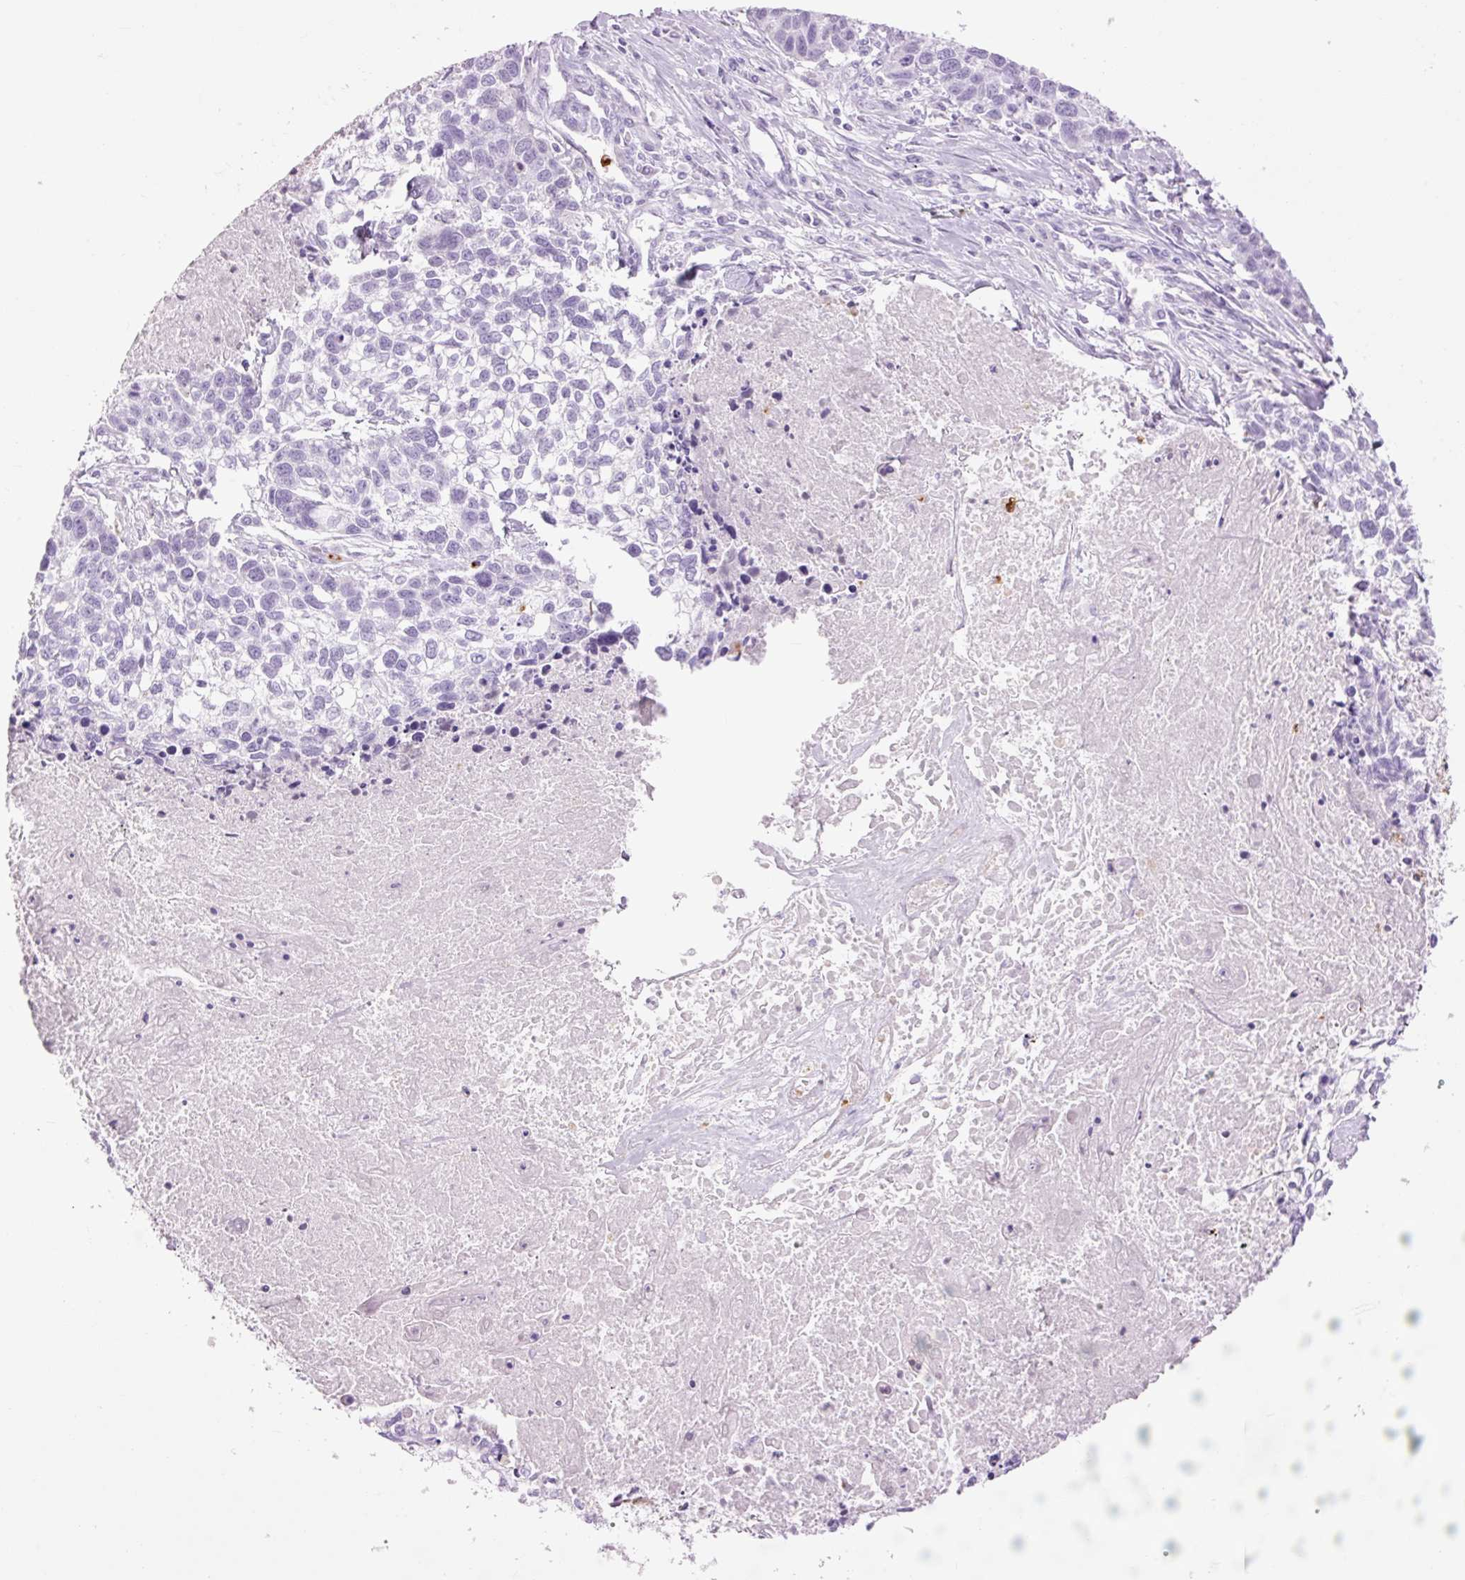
{"staining": {"intensity": "negative", "quantity": "none", "location": "none"}, "tissue": "lung cancer", "cell_type": "Tumor cells", "image_type": "cancer", "snomed": [{"axis": "morphology", "description": "Squamous cell carcinoma, NOS"}, {"axis": "topography", "description": "Lung"}], "caption": "The histopathology image shows no significant expression in tumor cells of squamous cell carcinoma (lung).", "gene": "LYZ", "patient": {"sex": "male", "age": 74}}